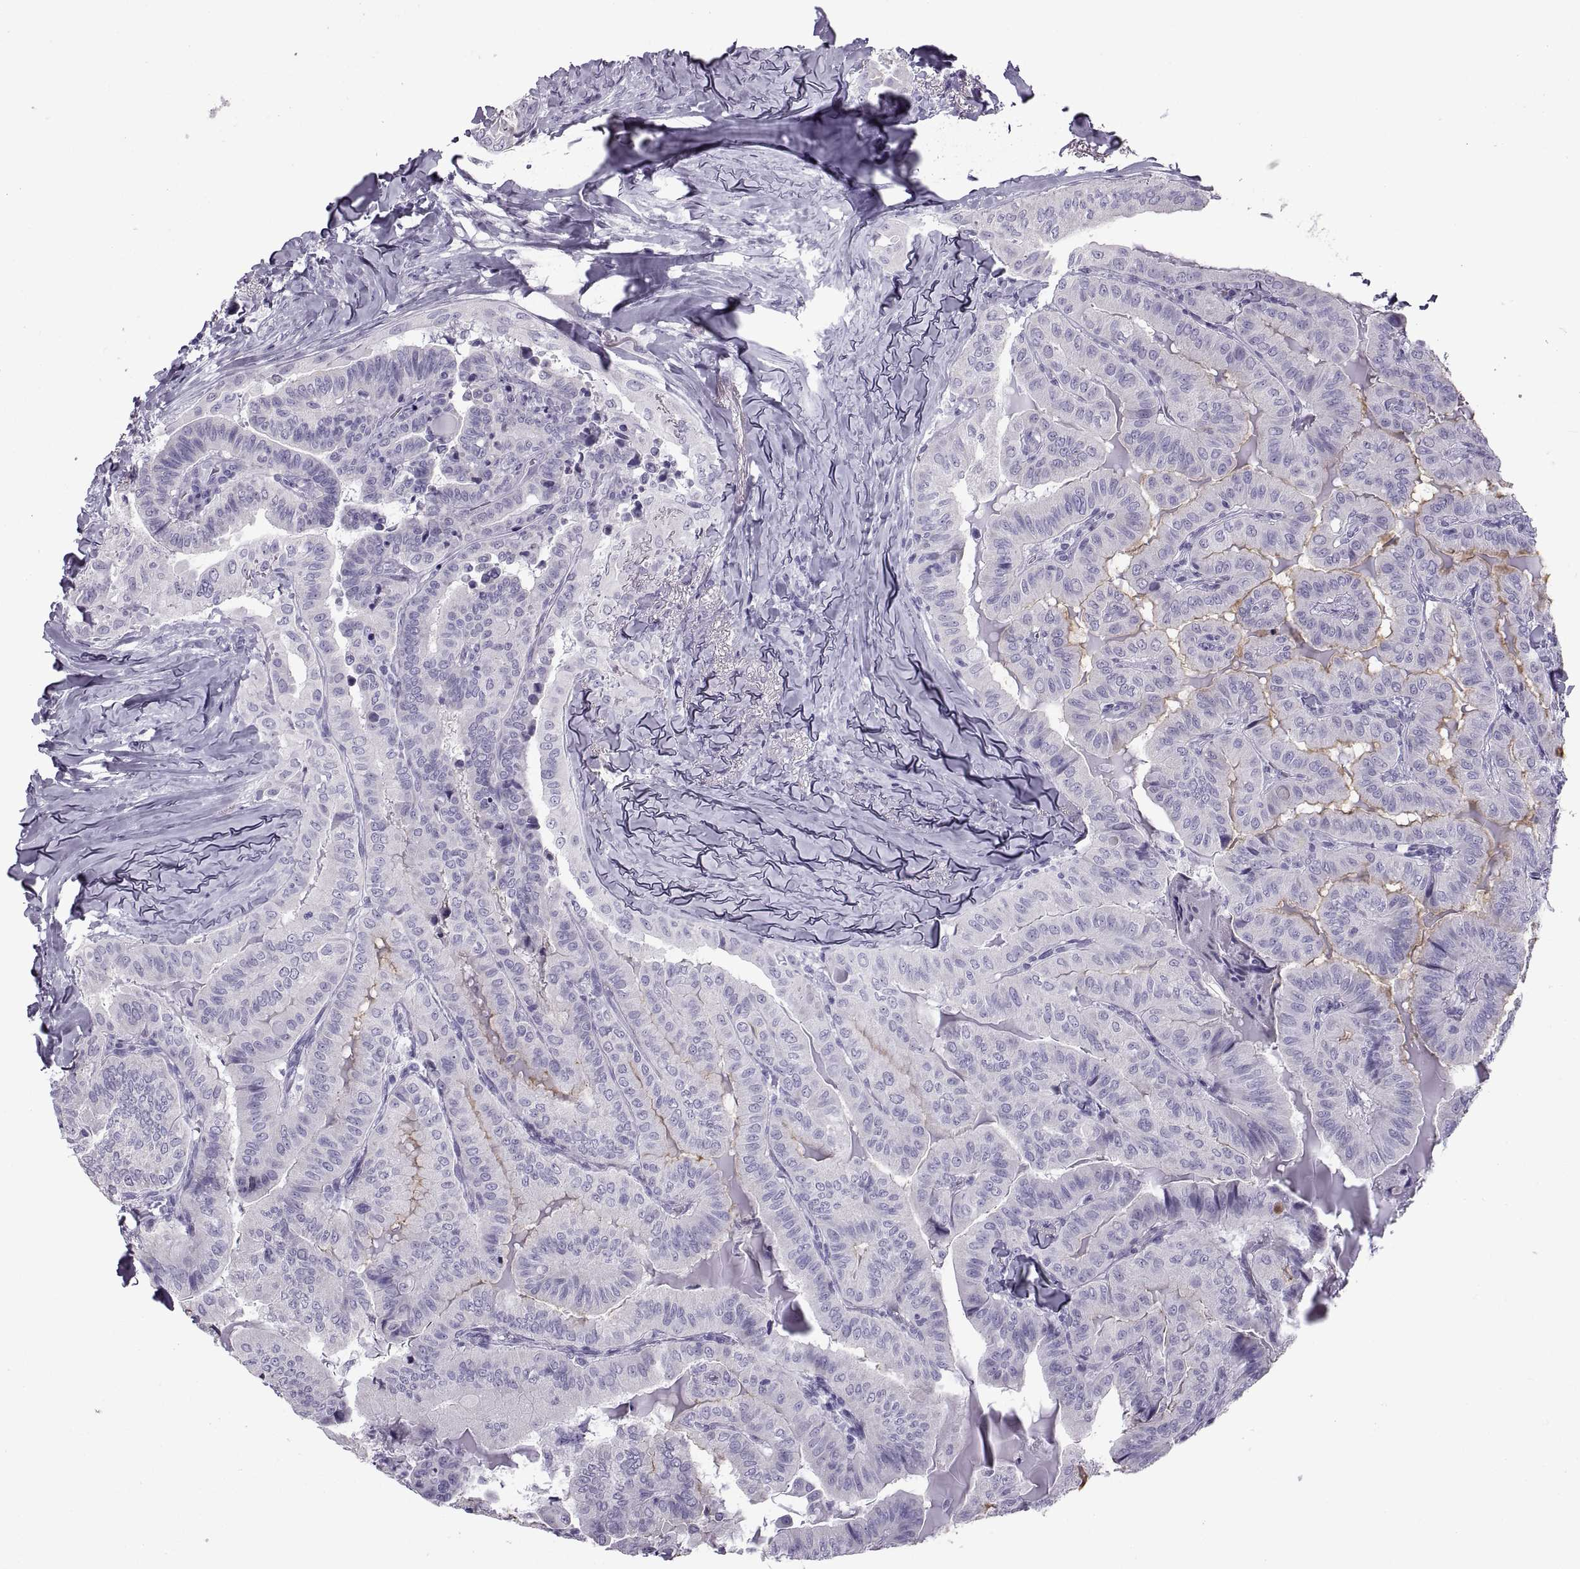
{"staining": {"intensity": "negative", "quantity": "none", "location": "none"}, "tissue": "thyroid cancer", "cell_type": "Tumor cells", "image_type": "cancer", "snomed": [{"axis": "morphology", "description": "Papillary adenocarcinoma, NOS"}, {"axis": "topography", "description": "Thyroid gland"}], "caption": "Immunohistochemistry of thyroid cancer shows no expression in tumor cells. Brightfield microscopy of IHC stained with DAB (brown) and hematoxylin (blue), captured at high magnification.", "gene": "RLBP1", "patient": {"sex": "female", "age": 68}}